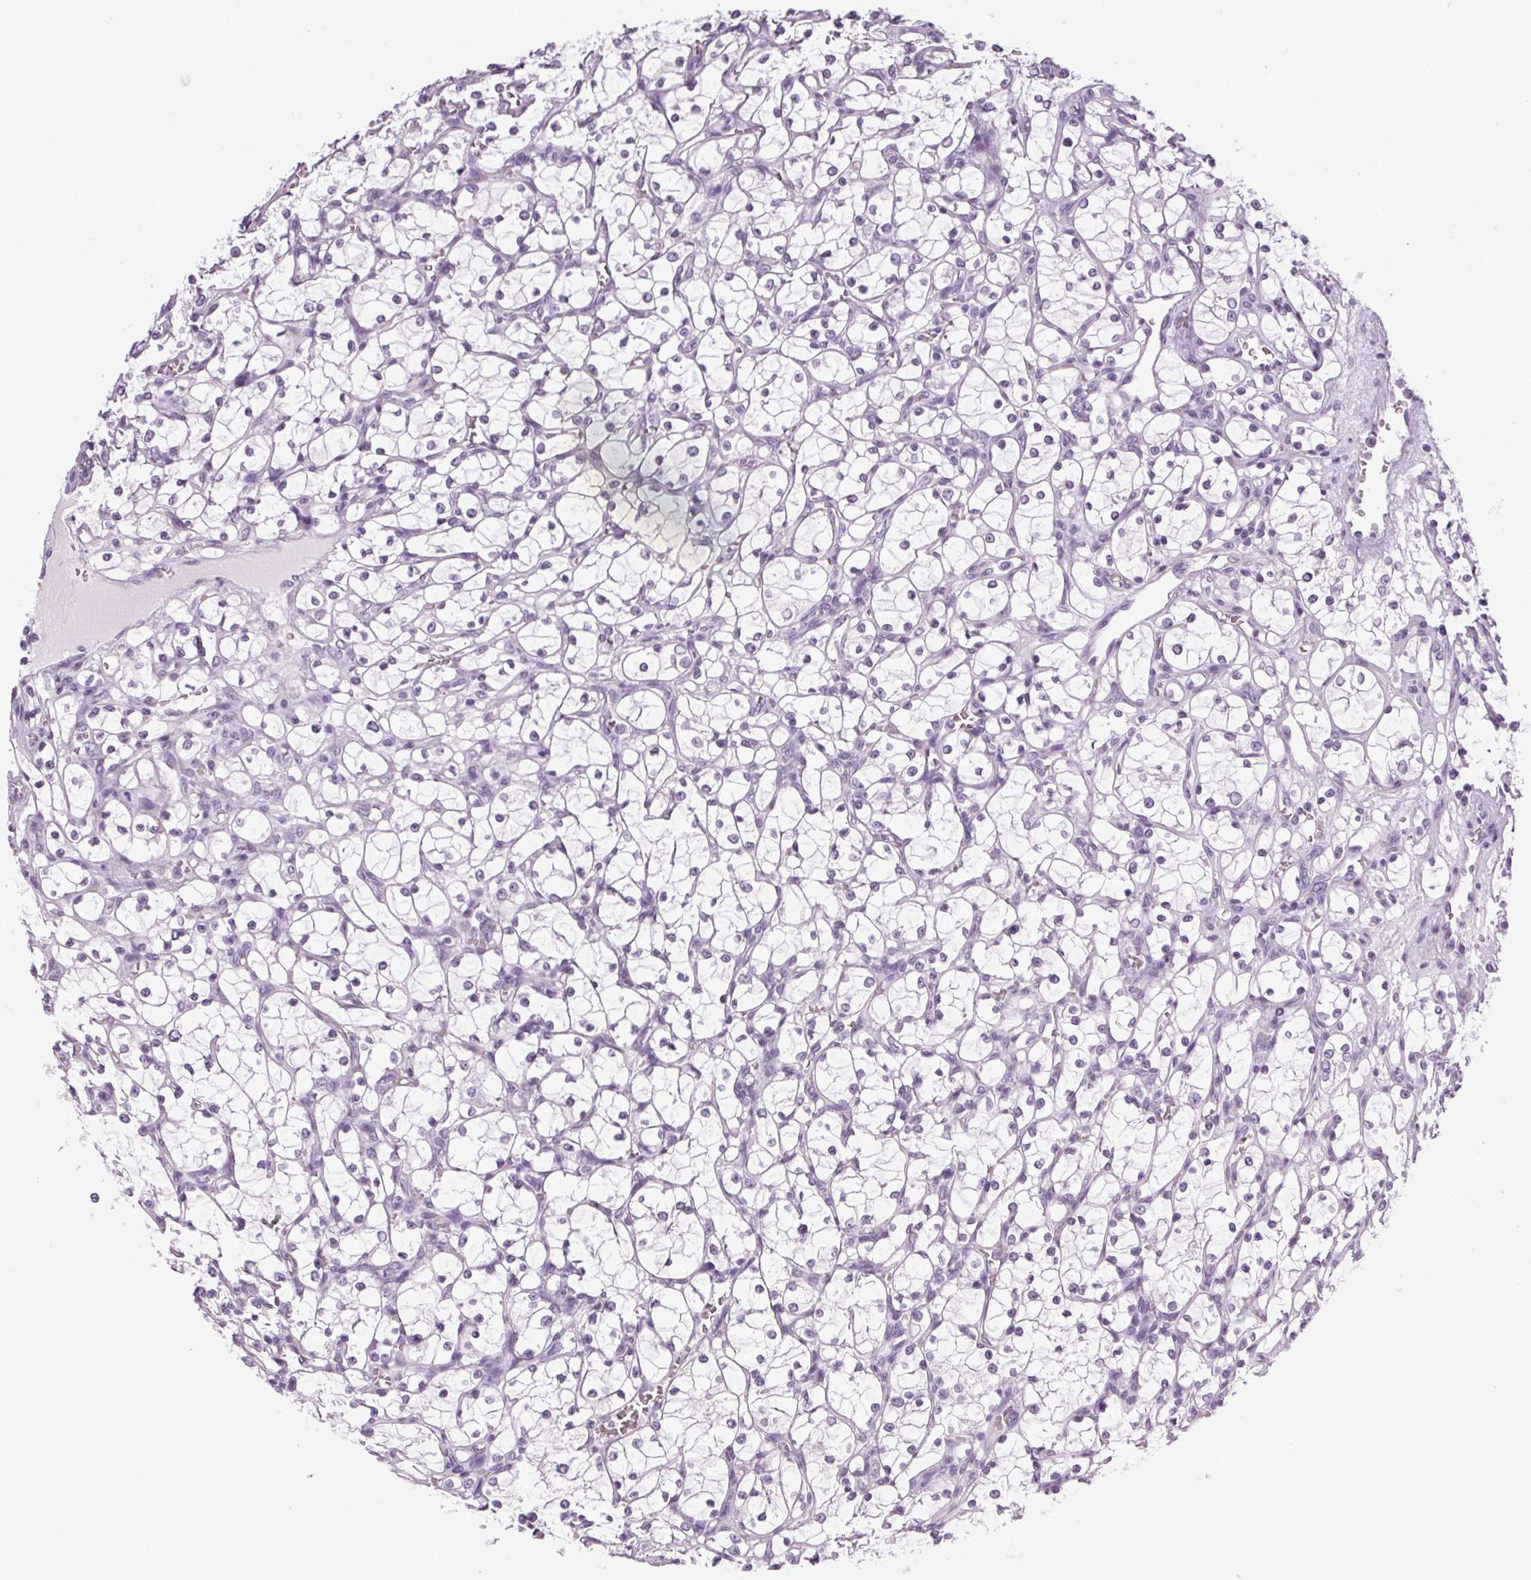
{"staining": {"intensity": "negative", "quantity": "none", "location": "none"}, "tissue": "renal cancer", "cell_type": "Tumor cells", "image_type": "cancer", "snomed": [{"axis": "morphology", "description": "Adenocarcinoma, NOS"}, {"axis": "topography", "description": "Kidney"}], "caption": "Tumor cells are negative for brown protein staining in adenocarcinoma (renal).", "gene": "POMC", "patient": {"sex": "female", "age": 69}}